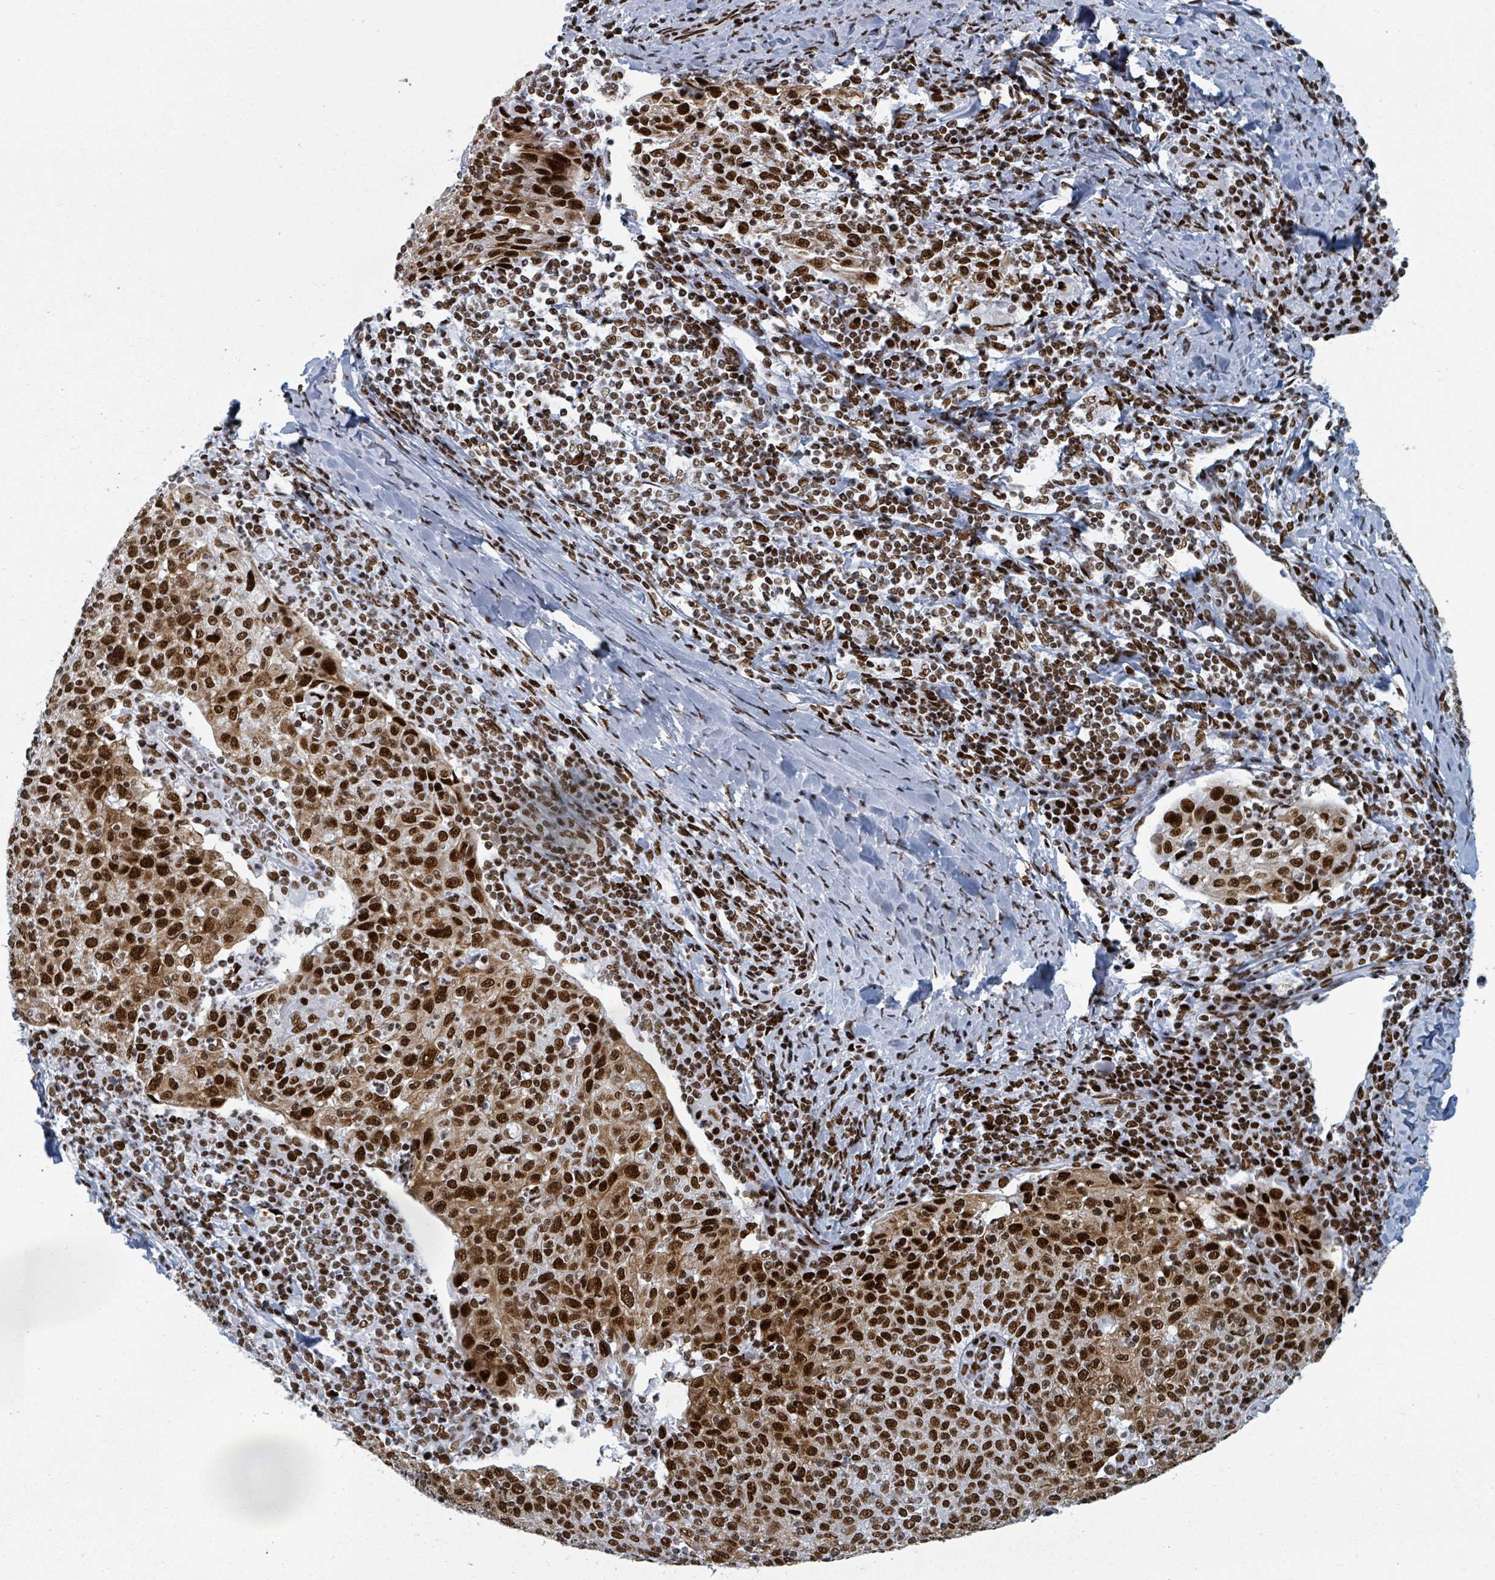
{"staining": {"intensity": "strong", "quantity": ">75%", "location": "nuclear"}, "tissue": "cervical cancer", "cell_type": "Tumor cells", "image_type": "cancer", "snomed": [{"axis": "morphology", "description": "Squamous cell carcinoma, NOS"}, {"axis": "topography", "description": "Cervix"}], "caption": "Cervical cancer stained for a protein shows strong nuclear positivity in tumor cells.", "gene": "DHX16", "patient": {"sex": "female", "age": 52}}